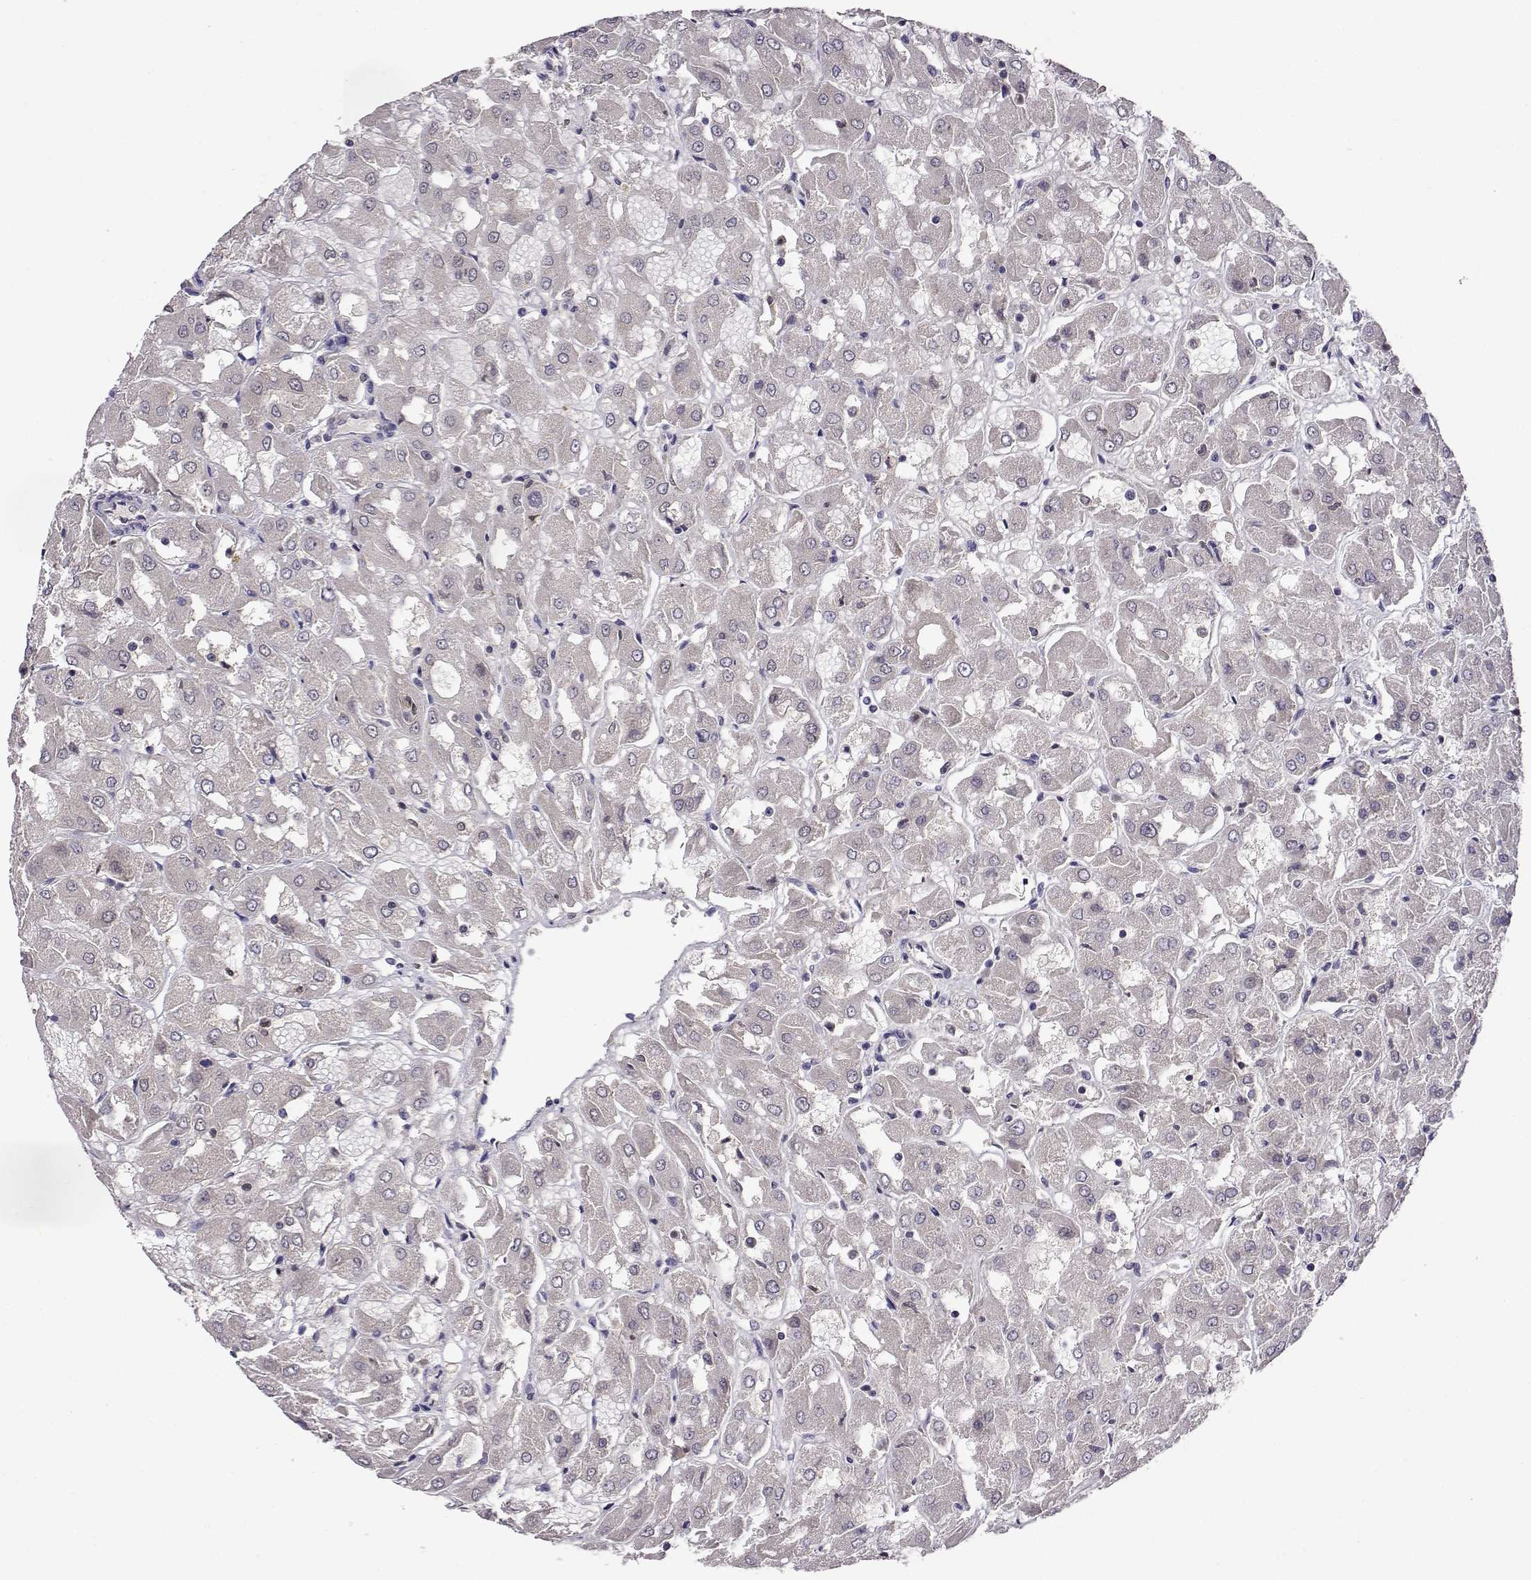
{"staining": {"intensity": "negative", "quantity": "none", "location": "none"}, "tissue": "renal cancer", "cell_type": "Tumor cells", "image_type": "cancer", "snomed": [{"axis": "morphology", "description": "Adenocarcinoma, NOS"}, {"axis": "topography", "description": "Kidney"}], "caption": "Adenocarcinoma (renal) was stained to show a protein in brown. There is no significant staining in tumor cells.", "gene": "AKR1B1", "patient": {"sex": "male", "age": 72}}